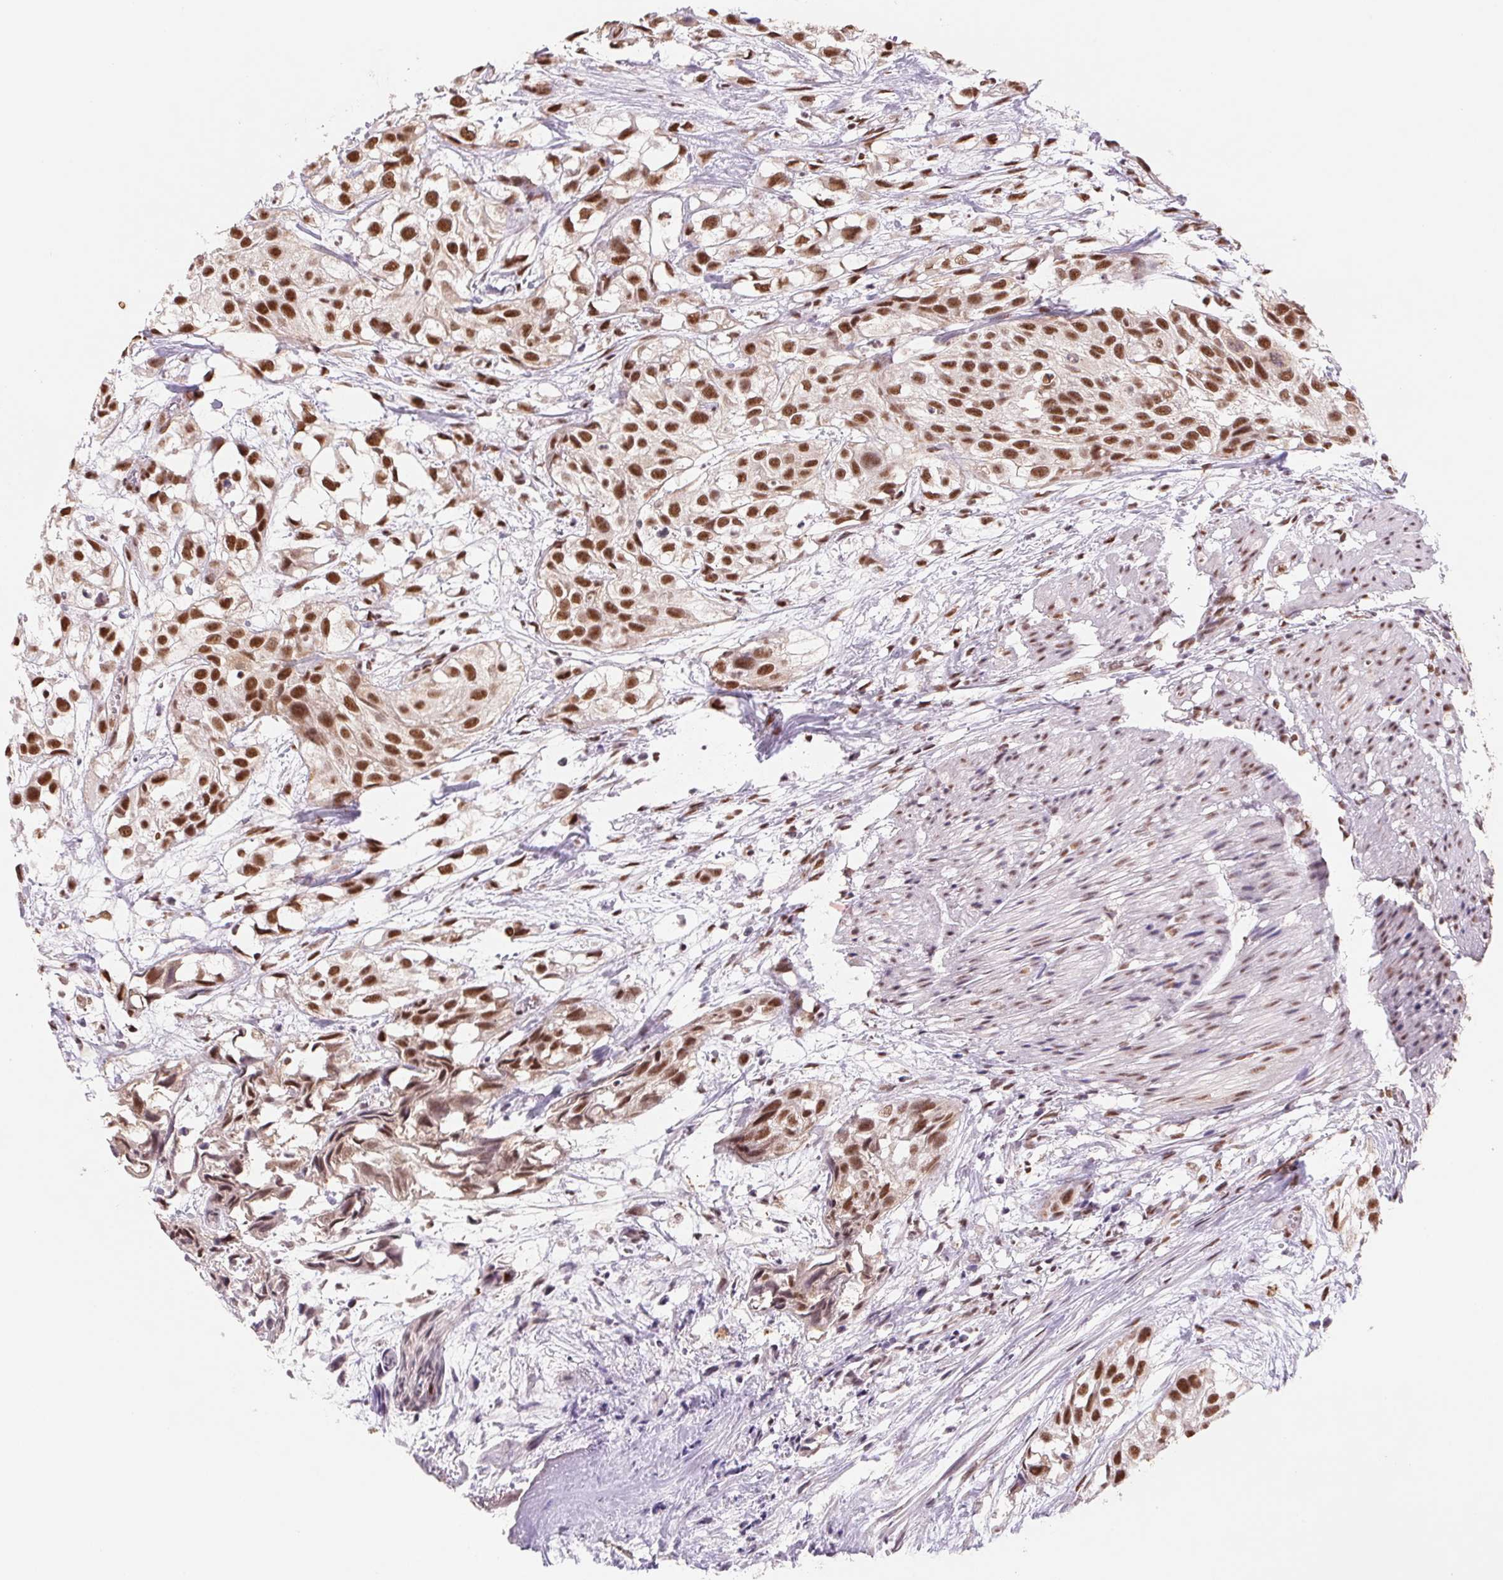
{"staining": {"intensity": "strong", "quantity": ">75%", "location": "nuclear"}, "tissue": "urothelial cancer", "cell_type": "Tumor cells", "image_type": "cancer", "snomed": [{"axis": "morphology", "description": "Urothelial carcinoma, High grade"}, {"axis": "topography", "description": "Urinary bladder"}], "caption": "Immunohistochemistry (IHC) of human urothelial carcinoma (high-grade) exhibits high levels of strong nuclear positivity in approximately >75% of tumor cells.", "gene": "SNRPG", "patient": {"sex": "male", "age": 56}}